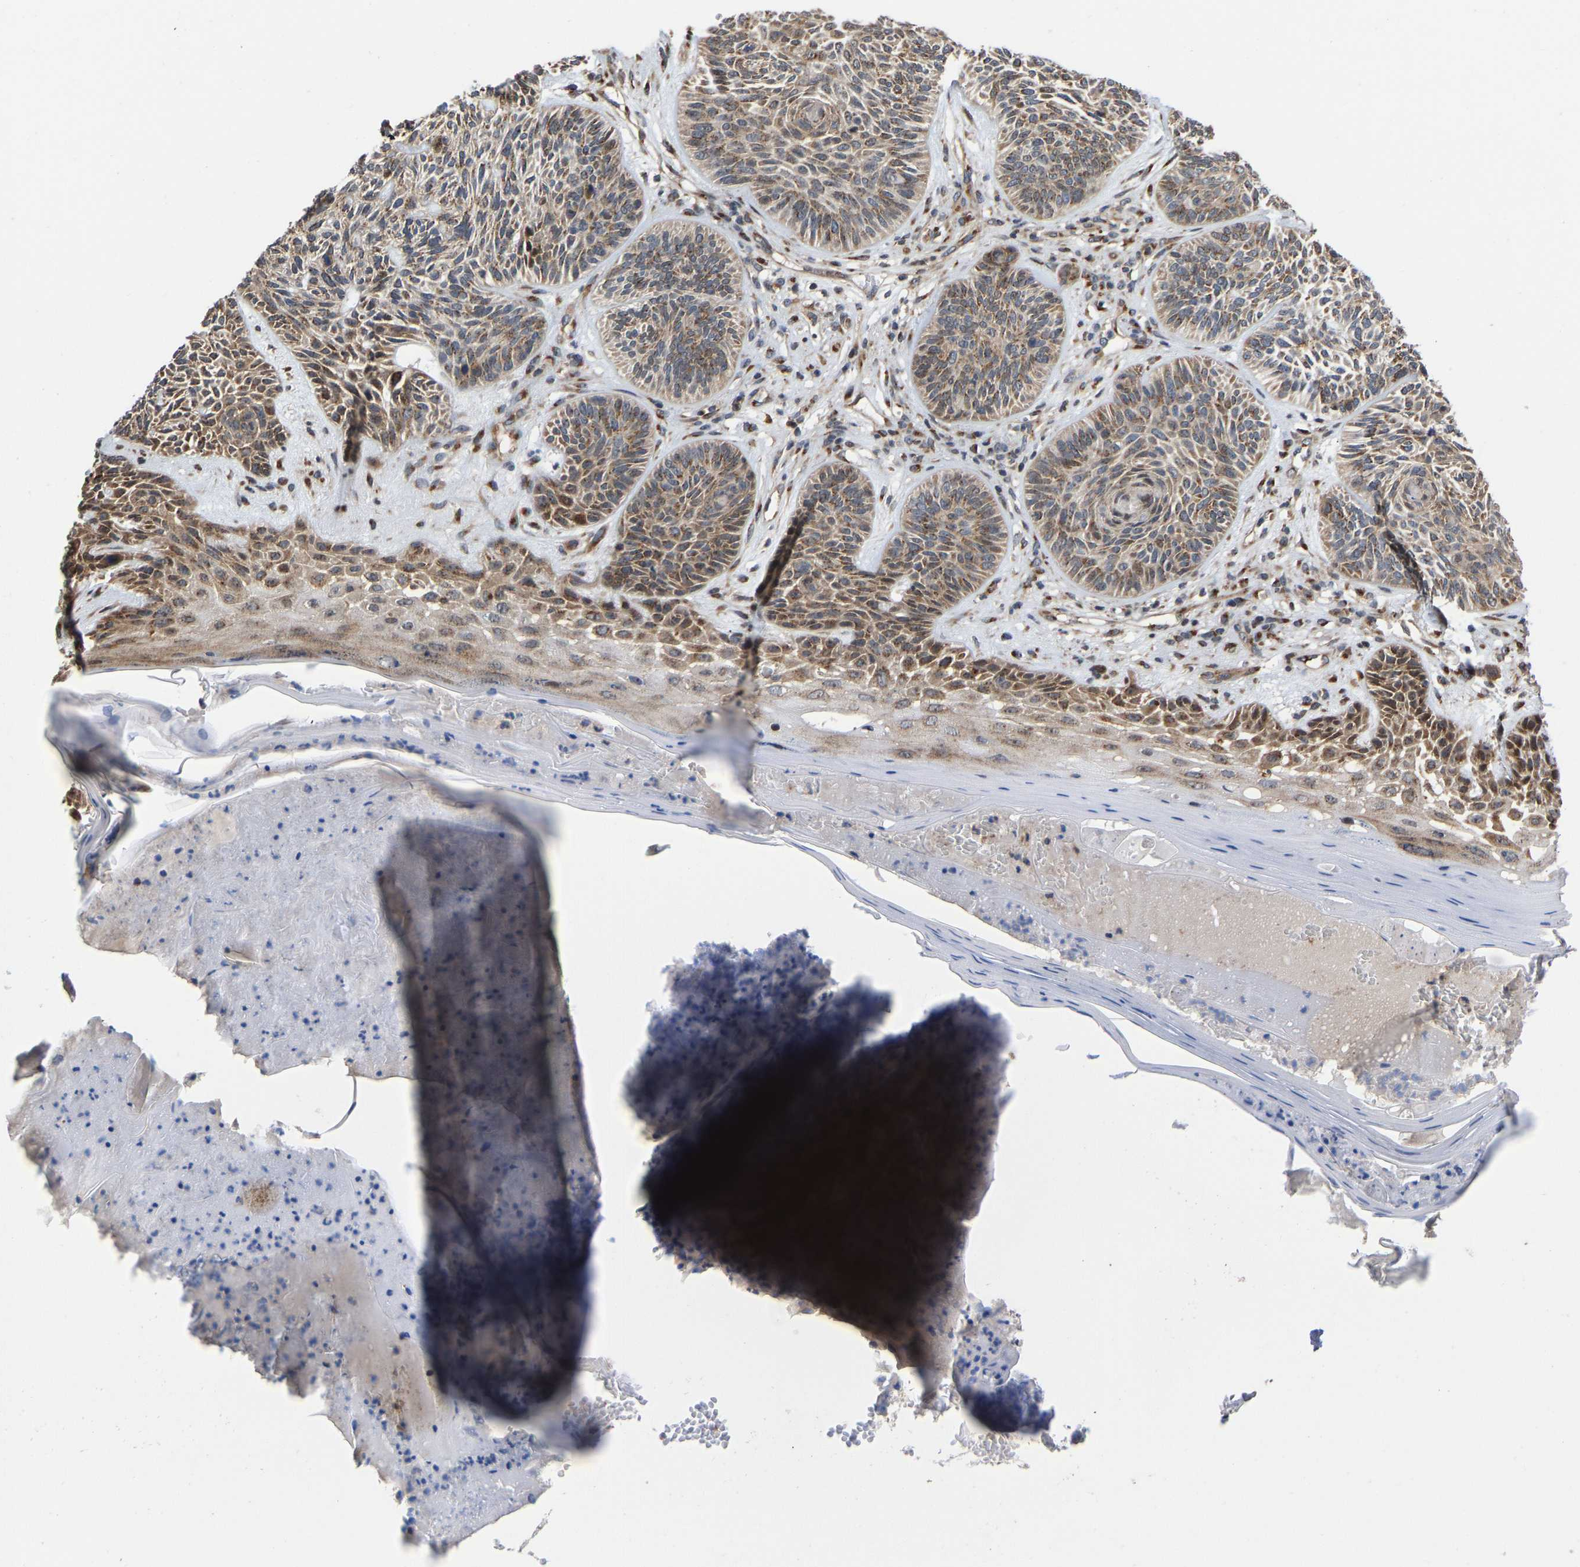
{"staining": {"intensity": "moderate", "quantity": ">75%", "location": "cytoplasmic/membranous"}, "tissue": "skin cancer", "cell_type": "Tumor cells", "image_type": "cancer", "snomed": [{"axis": "morphology", "description": "Basal cell carcinoma"}, {"axis": "topography", "description": "Skin"}], "caption": "A micrograph of skin cancer stained for a protein reveals moderate cytoplasmic/membranous brown staining in tumor cells.", "gene": "YIPF4", "patient": {"sex": "male", "age": 55}}